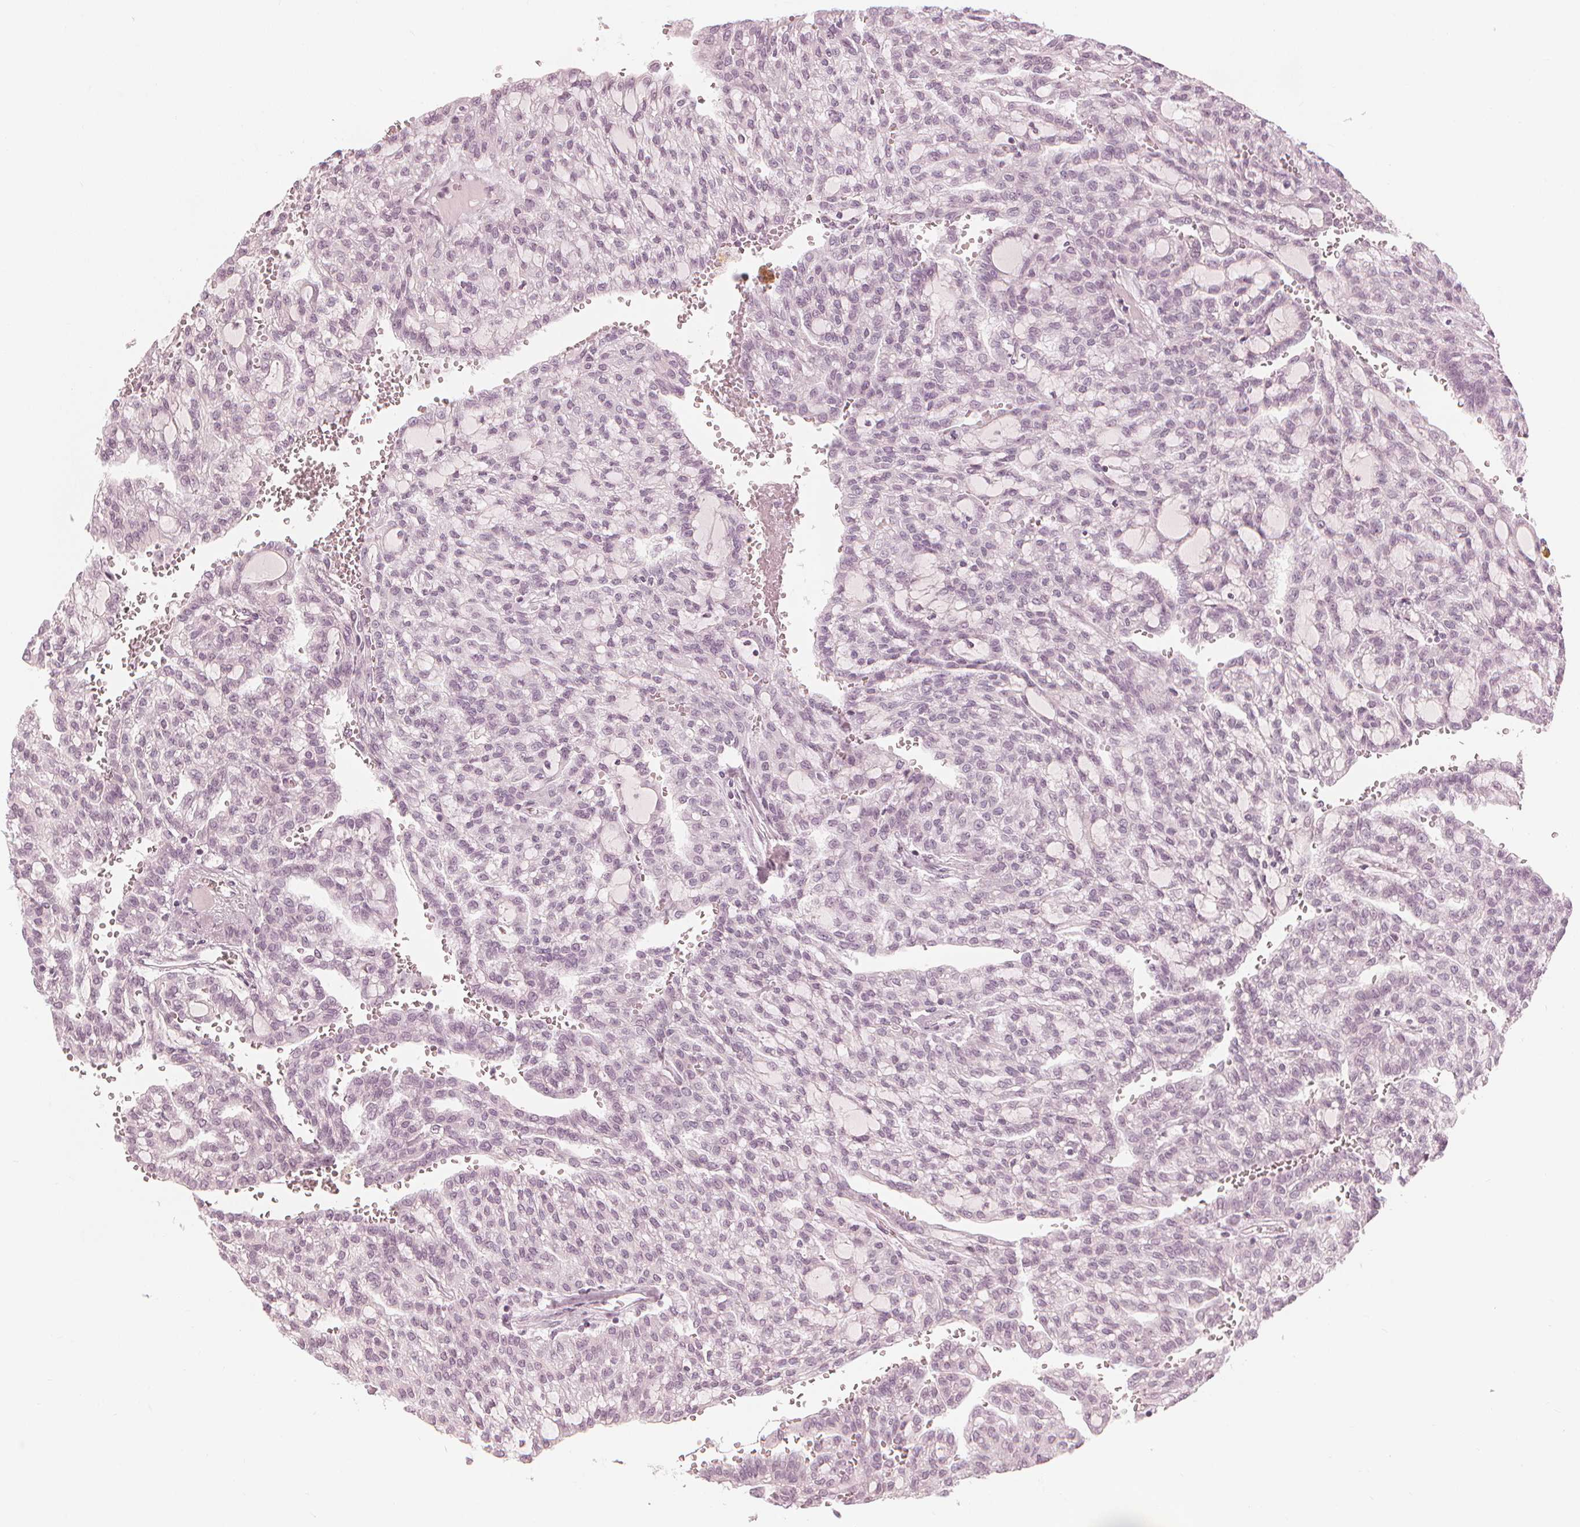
{"staining": {"intensity": "negative", "quantity": "none", "location": "none"}, "tissue": "renal cancer", "cell_type": "Tumor cells", "image_type": "cancer", "snomed": [{"axis": "morphology", "description": "Adenocarcinoma, NOS"}, {"axis": "topography", "description": "Kidney"}], "caption": "The IHC image has no significant expression in tumor cells of renal cancer tissue. (DAB (3,3'-diaminobenzidine) IHC with hematoxylin counter stain).", "gene": "PAEP", "patient": {"sex": "male", "age": 63}}